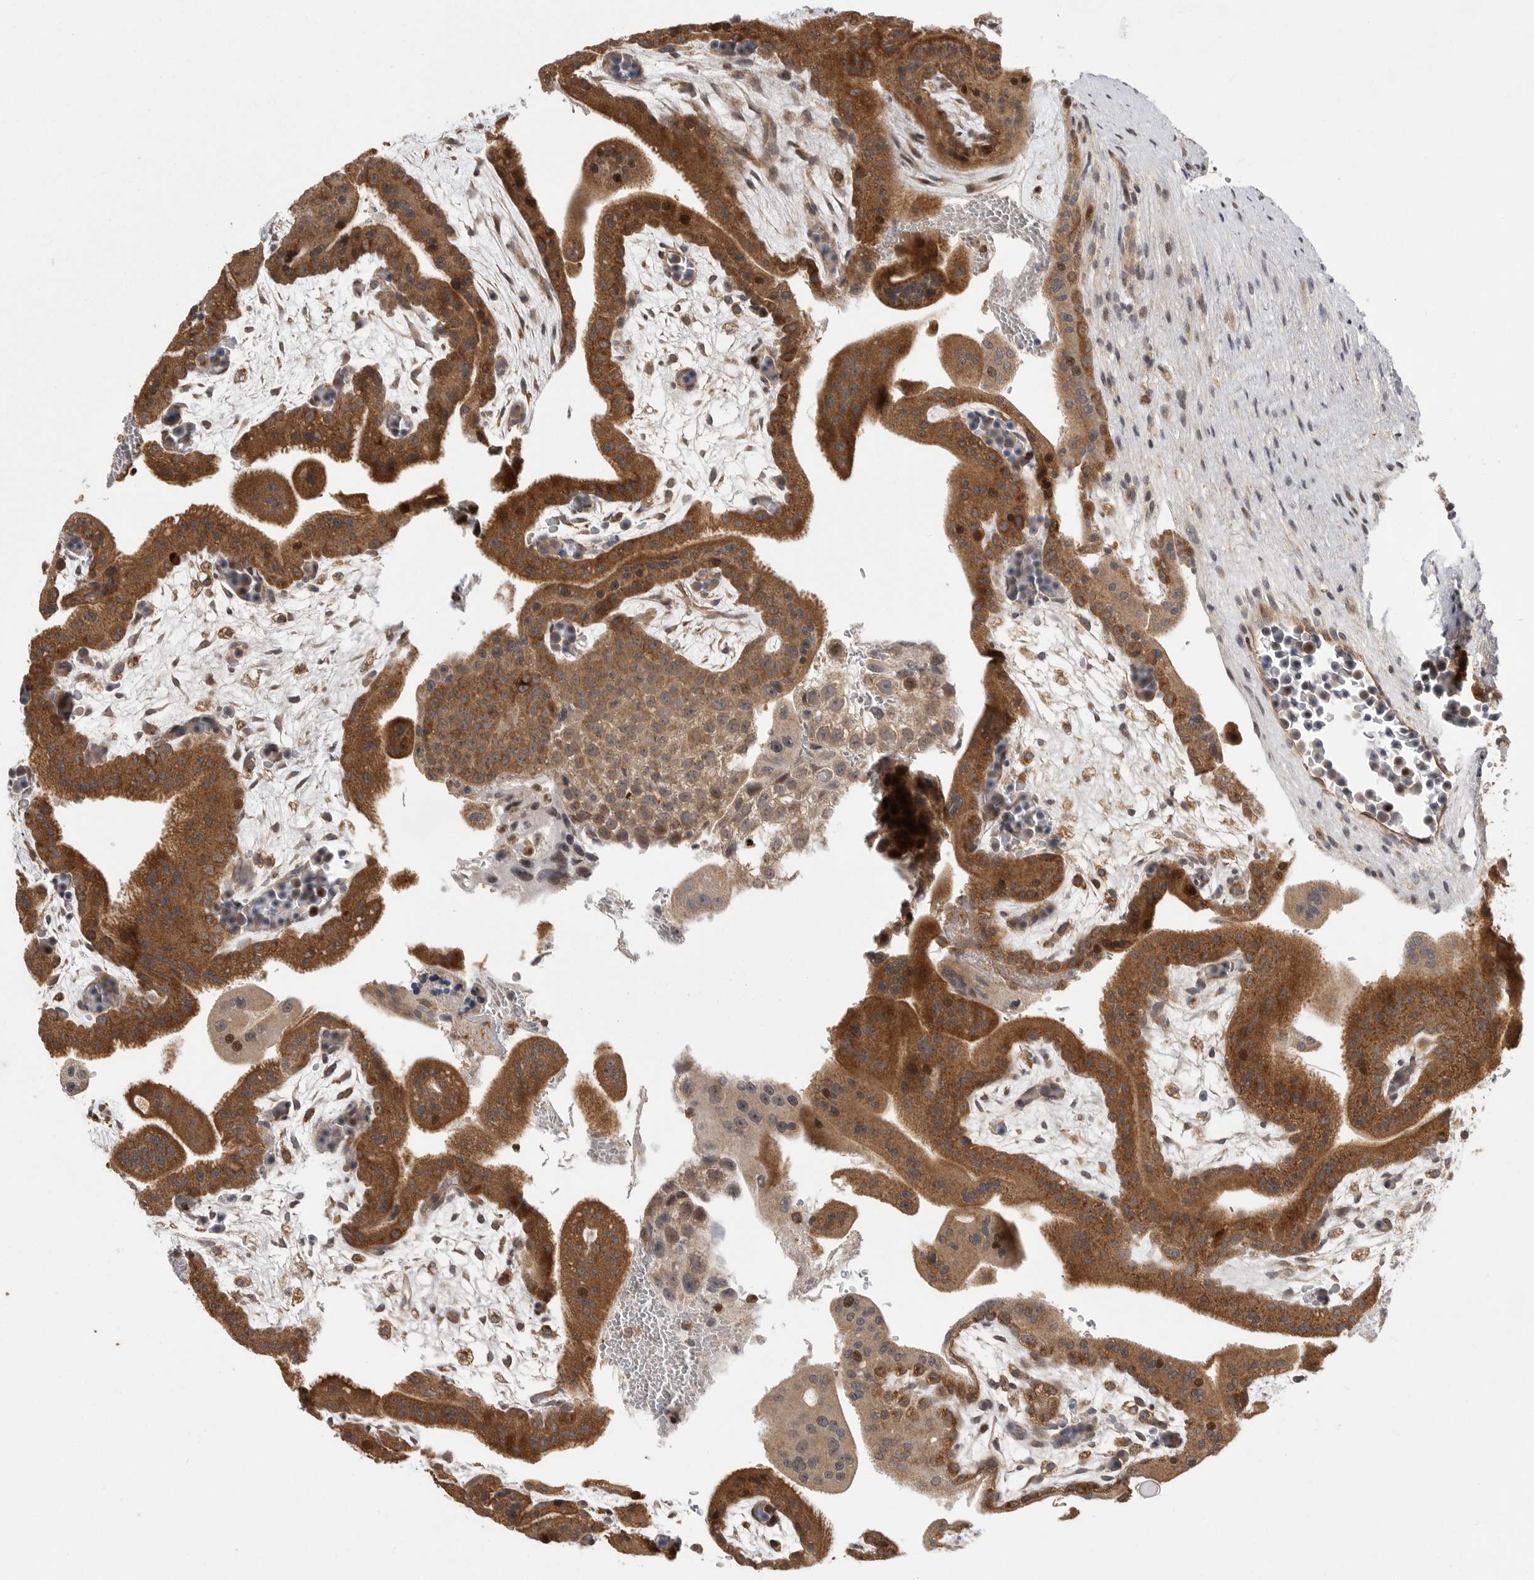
{"staining": {"intensity": "moderate", "quantity": ">75%", "location": "cytoplasmic/membranous"}, "tissue": "placenta", "cell_type": "Decidual cells", "image_type": "normal", "snomed": [{"axis": "morphology", "description": "Normal tissue, NOS"}, {"axis": "topography", "description": "Placenta"}], "caption": "Immunohistochemical staining of normal placenta demonstrates moderate cytoplasmic/membranous protein expression in approximately >75% of decidual cells.", "gene": "OXR1", "patient": {"sex": "female", "age": 35}}